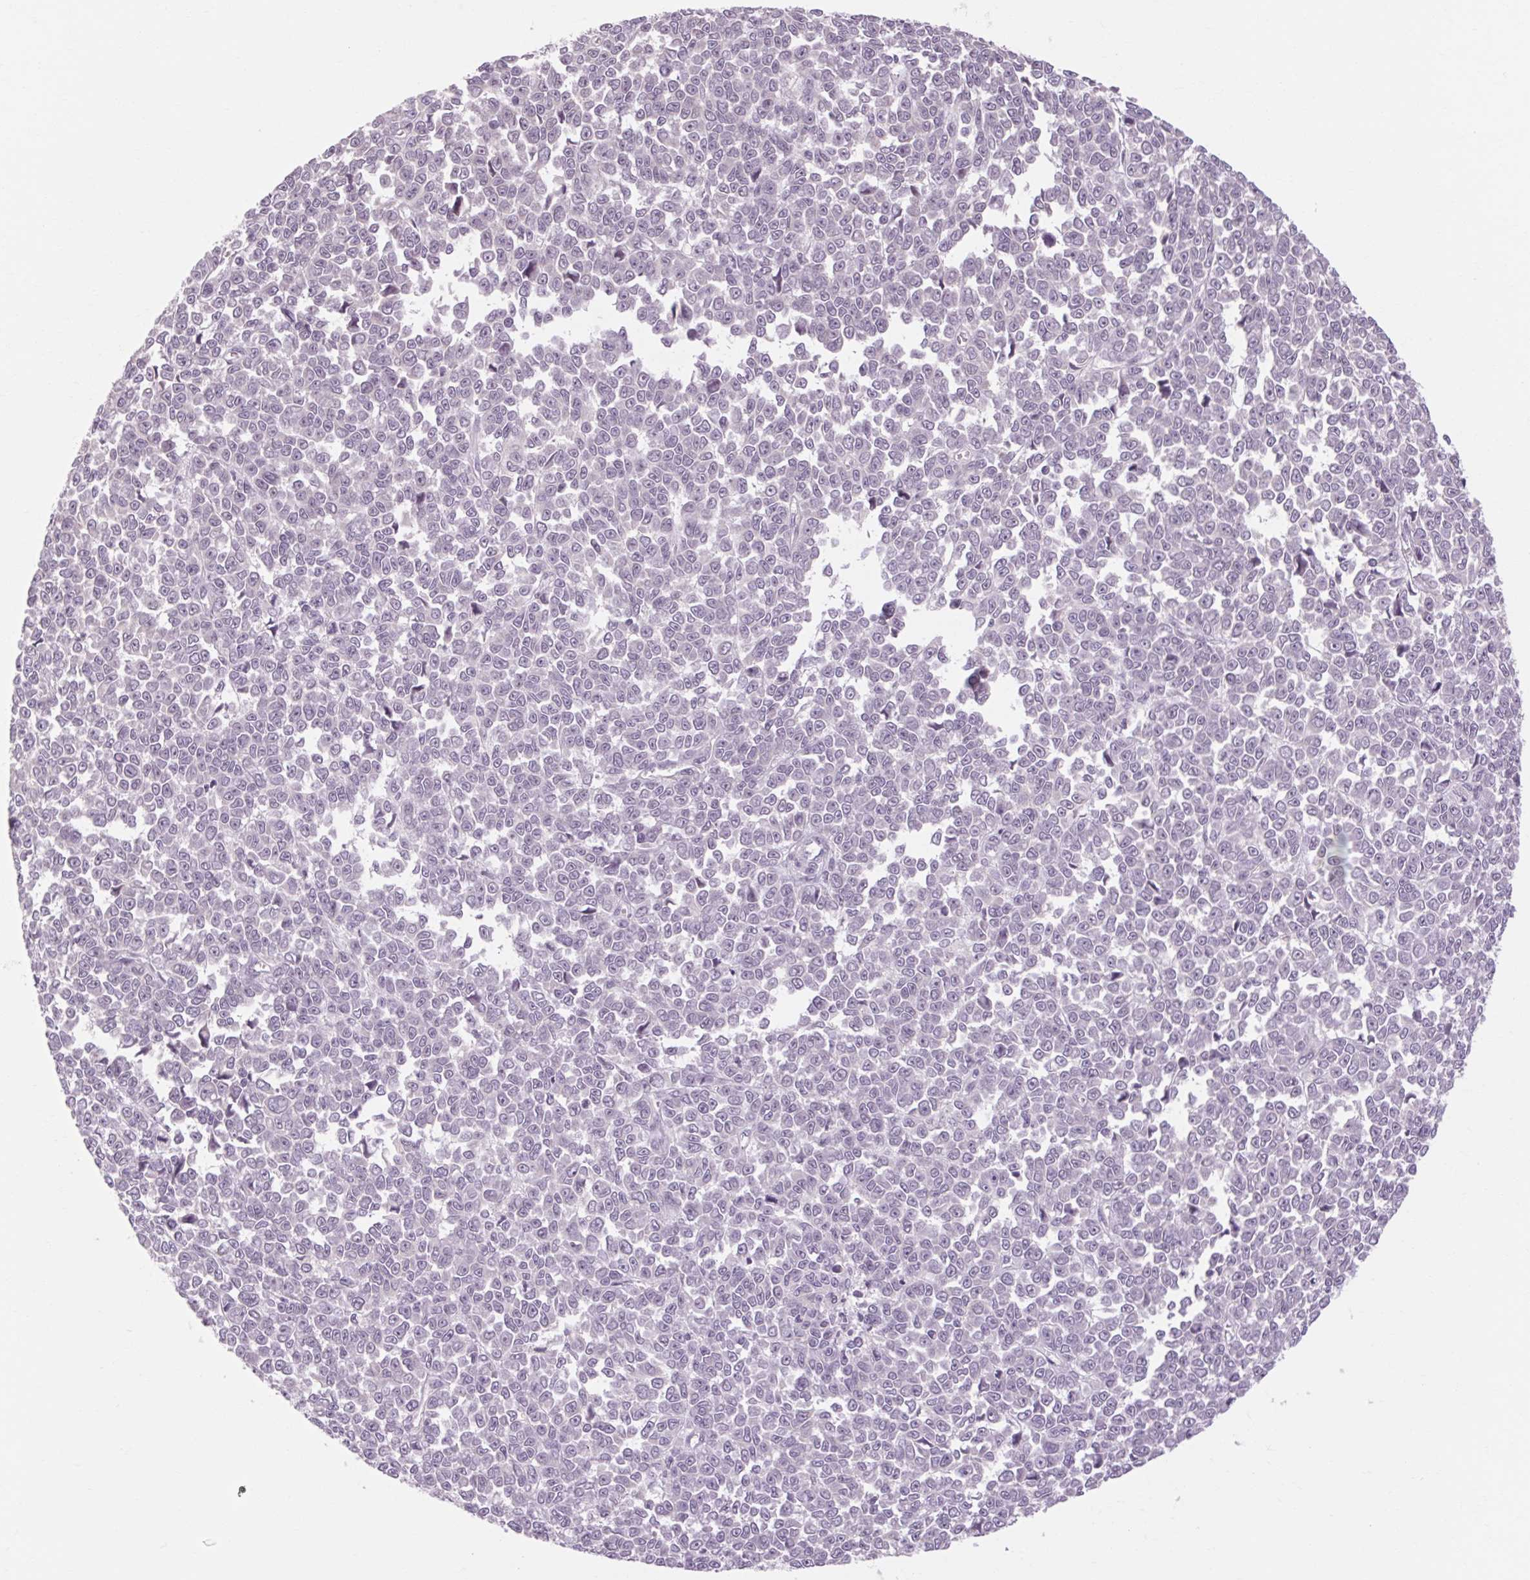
{"staining": {"intensity": "negative", "quantity": "none", "location": "none"}, "tissue": "melanoma", "cell_type": "Tumor cells", "image_type": "cancer", "snomed": [{"axis": "morphology", "description": "Malignant melanoma, NOS"}, {"axis": "topography", "description": "Skin"}], "caption": "A high-resolution micrograph shows immunohistochemistry staining of malignant melanoma, which exhibits no significant positivity in tumor cells. The staining was performed using DAB to visualize the protein expression in brown, while the nuclei were stained in blue with hematoxylin (Magnification: 20x).", "gene": "KLHL40", "patient": {"sex": "female", "age": 95}}